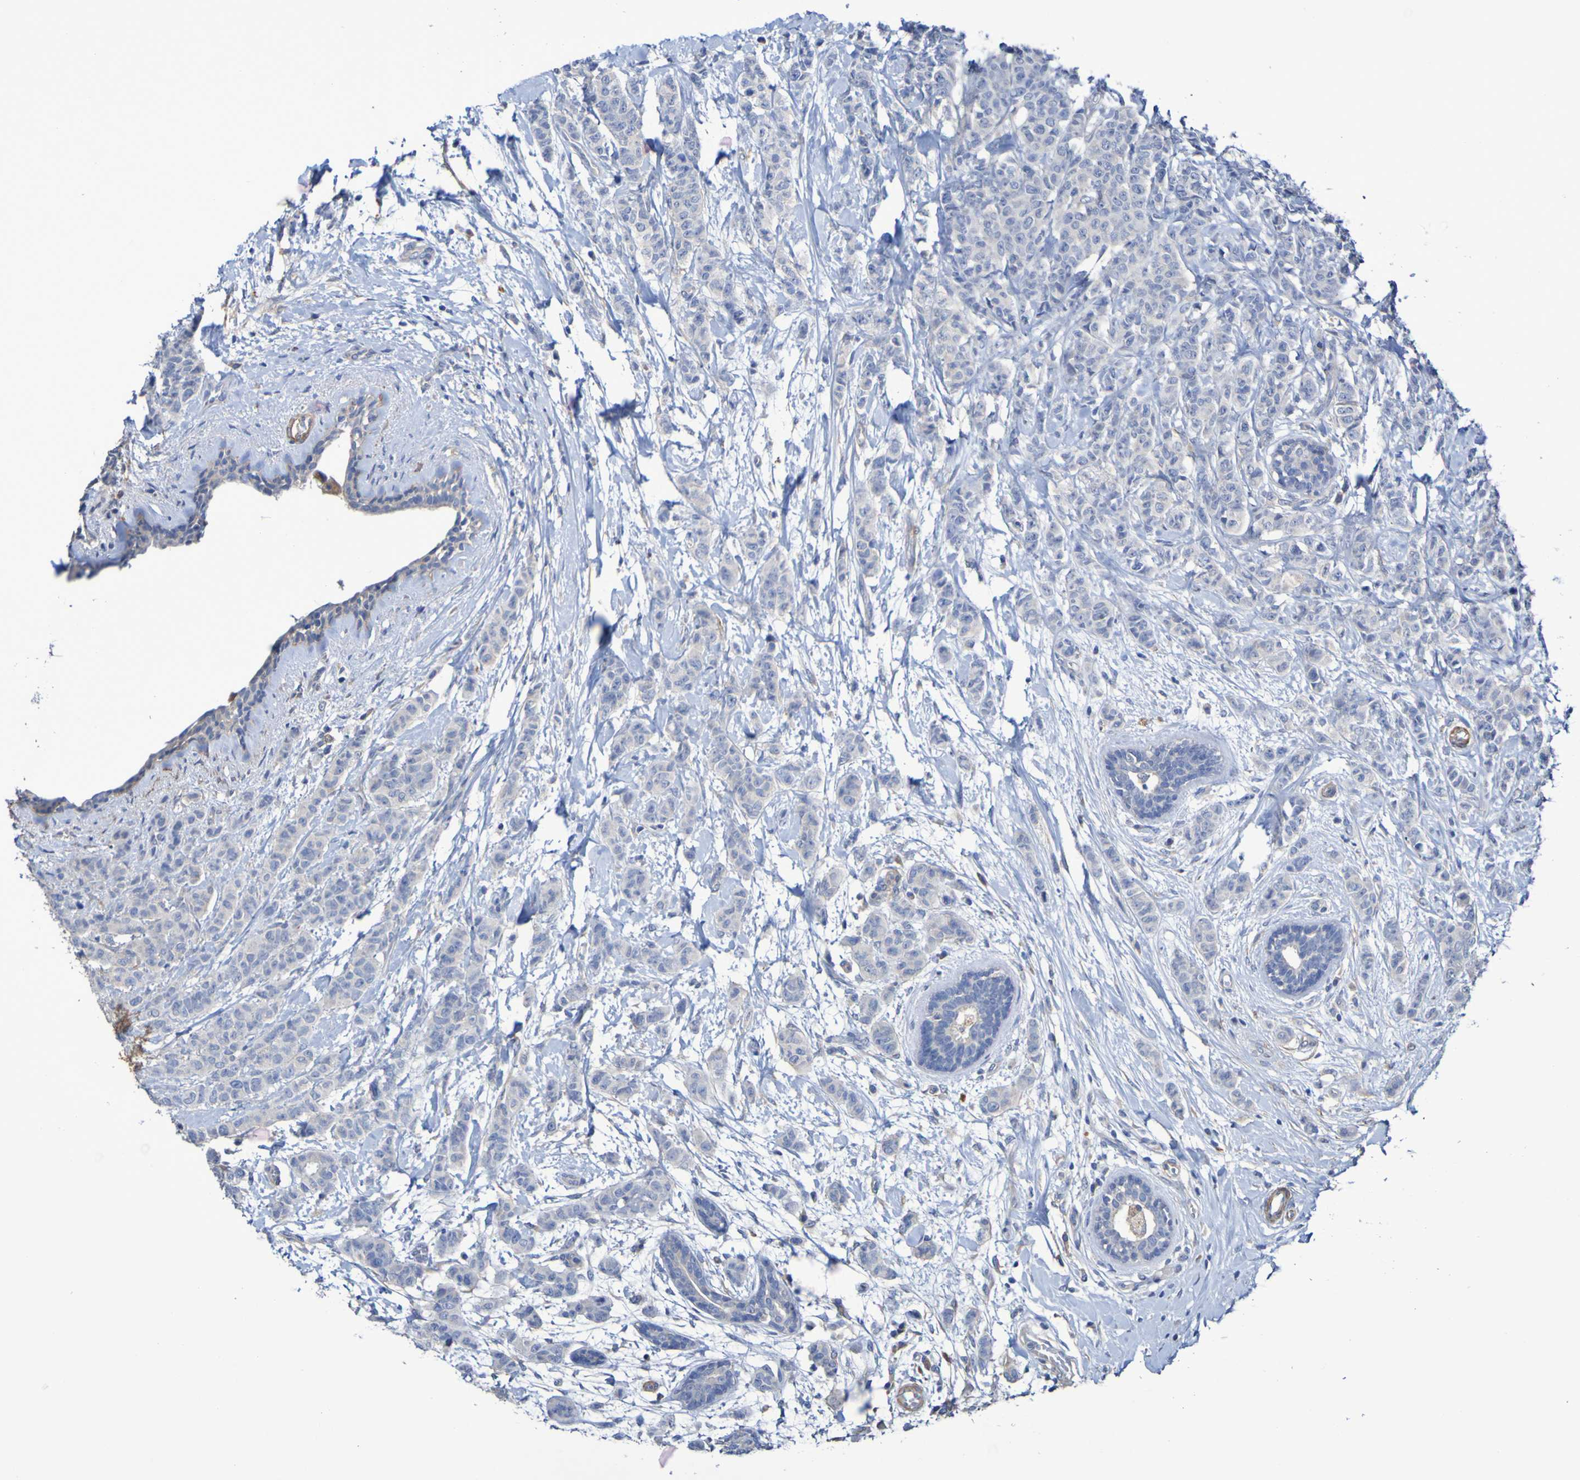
{"staining": {"intensity": "negative", "quantity": "none", "location": "none"}, "tissue": "breast cancer", "cell_type": "Tumor cells", "image_type": "cancer", "snomed": [{"axis": "morphology", "description": "Normal tissue, NOS"}, {"axis": "morphology", "description": "Duct carcinoma"}, {"axis": "topography", "description": "Breast"}], "caption": "IHC micrograph of neoplastic tissue: human breast intraductal carcinoma stained with DAB (3,3'-diaminobenzidine) demonstrates no significant protein positivity in tumor cells.", "gene": "SRPRB", "patient": {"sex": "female", "age": 40}}